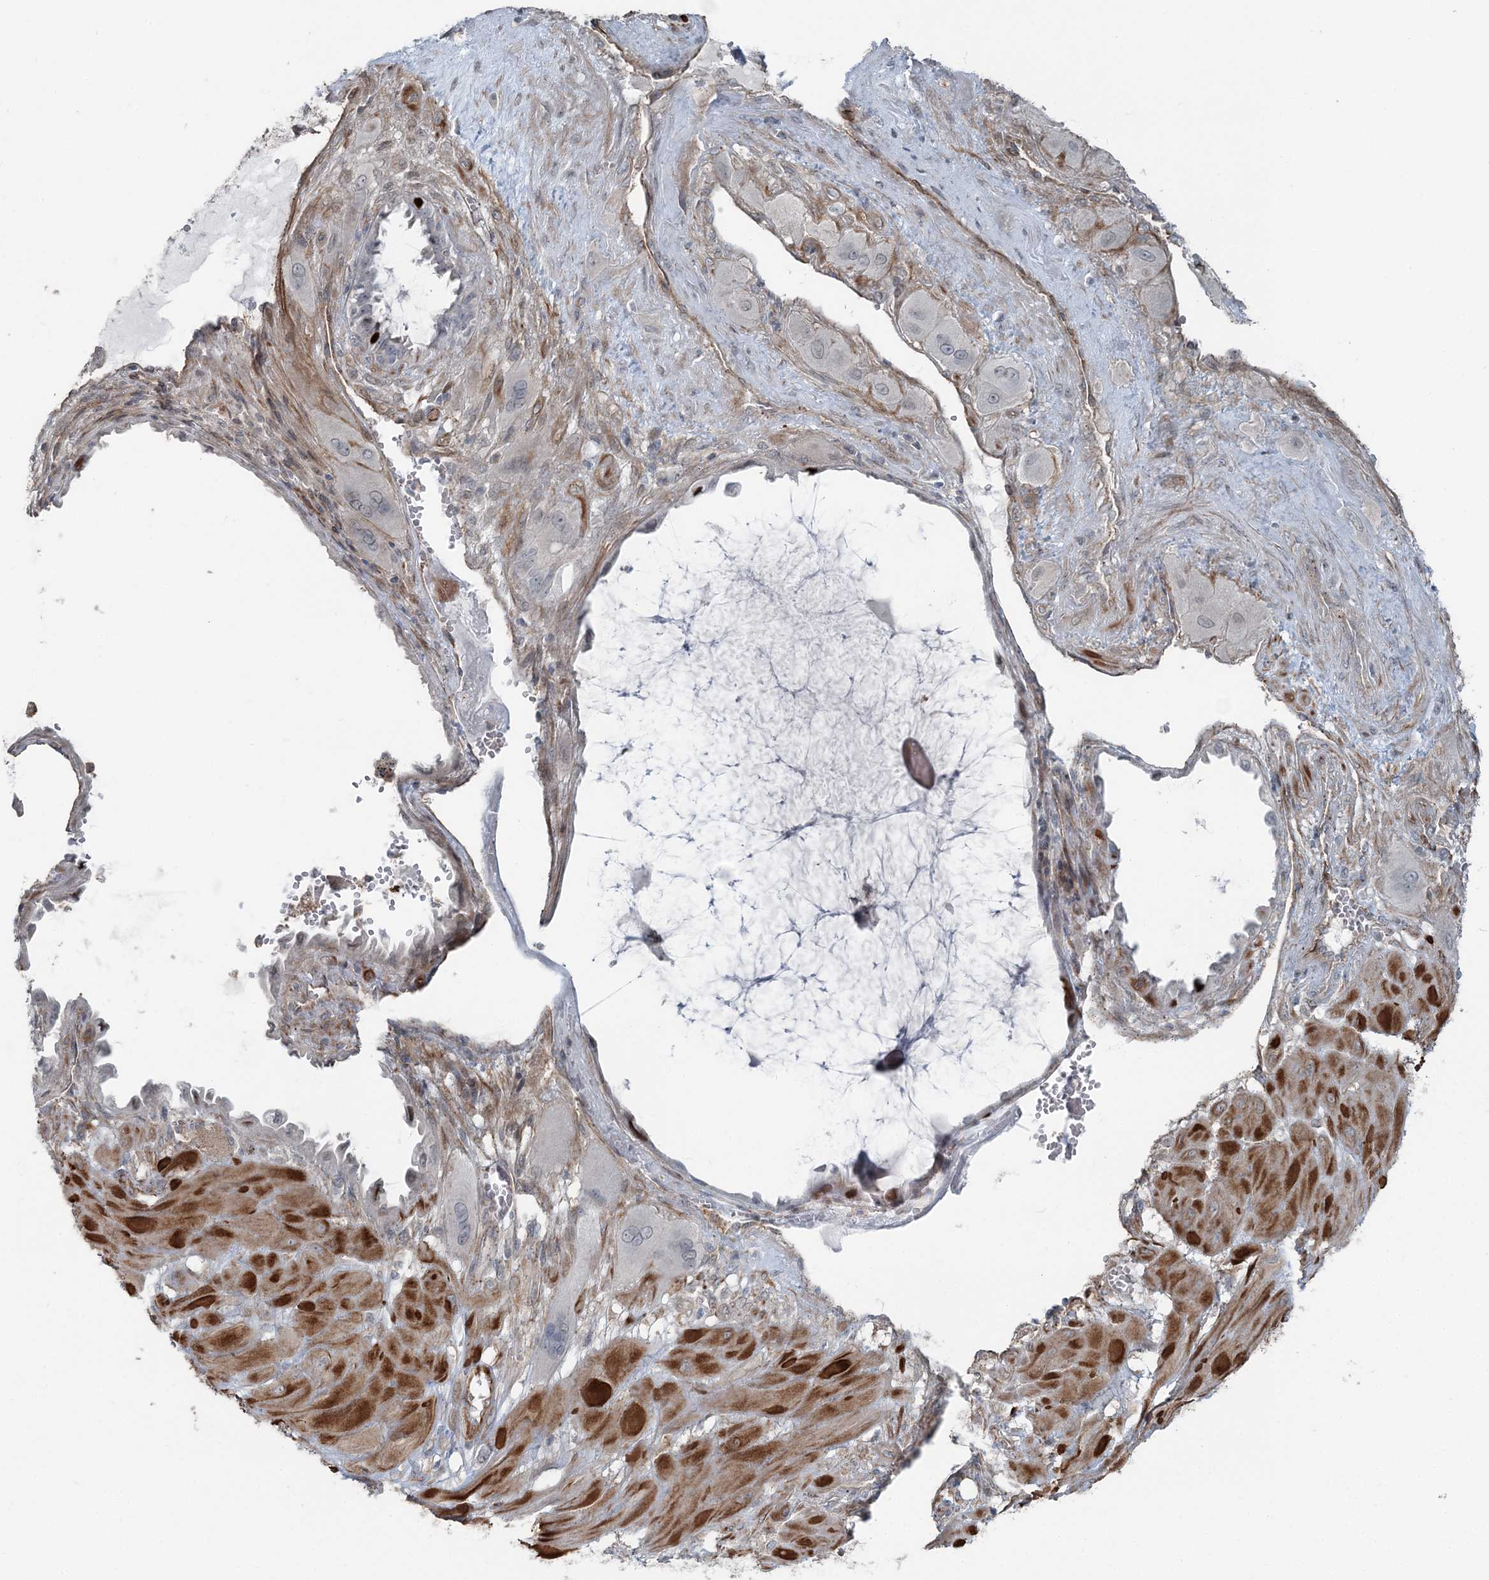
{"staining": {"intensity": "negative", "quantity": "none", "location": "none"}, "tissue": "cervical cancer", "cell_type": "Tumor cells", "image_type": "cancer", "snomed": [{"axis": "morphology", "description": "Squamous cell carcinoma, NOS"}, {"axis": "topography", "description": "Cervix"}], "caption": "Tumor cells show no significant protein expression in squamous cell carcinoma (cervical).", "gene": "FBXL17", "patient": {"sex": "female", "age": 34}}